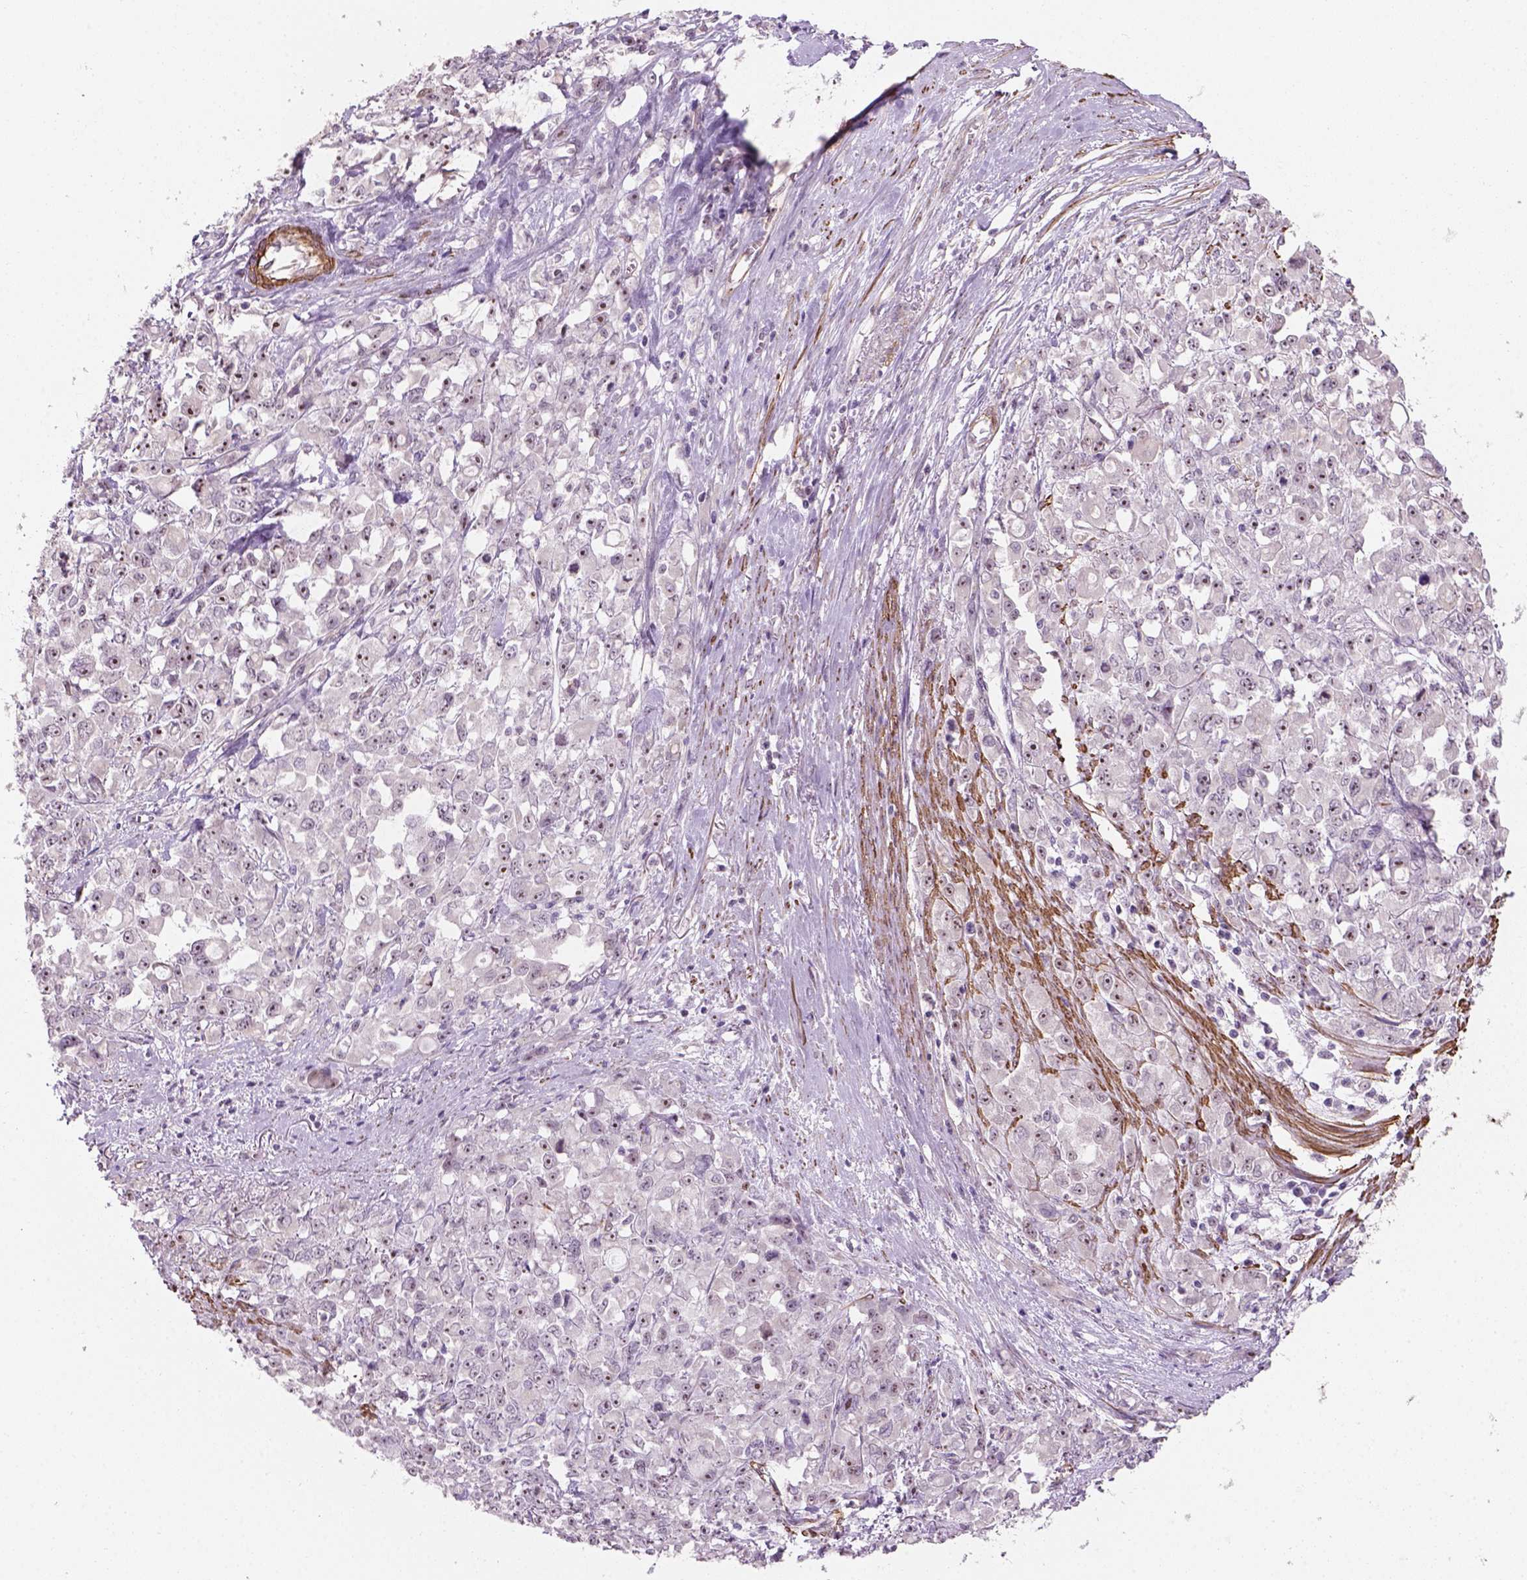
{"staining": {"intensity": "moderate", "quantity": ">75%", "location": "nuclear"}, "tissue": "stomach cancer", "cell_type": "Tumor cells", "image_type": "cancer", "snomed": [{"axis": "morphology", "description": "Adenocarcinoma, NOS"}, {"axis": "topography", "description": "Stomach"}], "caption": "Human stomach adenocarcinoma stained with a protein marker reveals moderate staining in tumor cells.", "gene": "RRS1", "patient": {"sex": "female", "age": 76}}